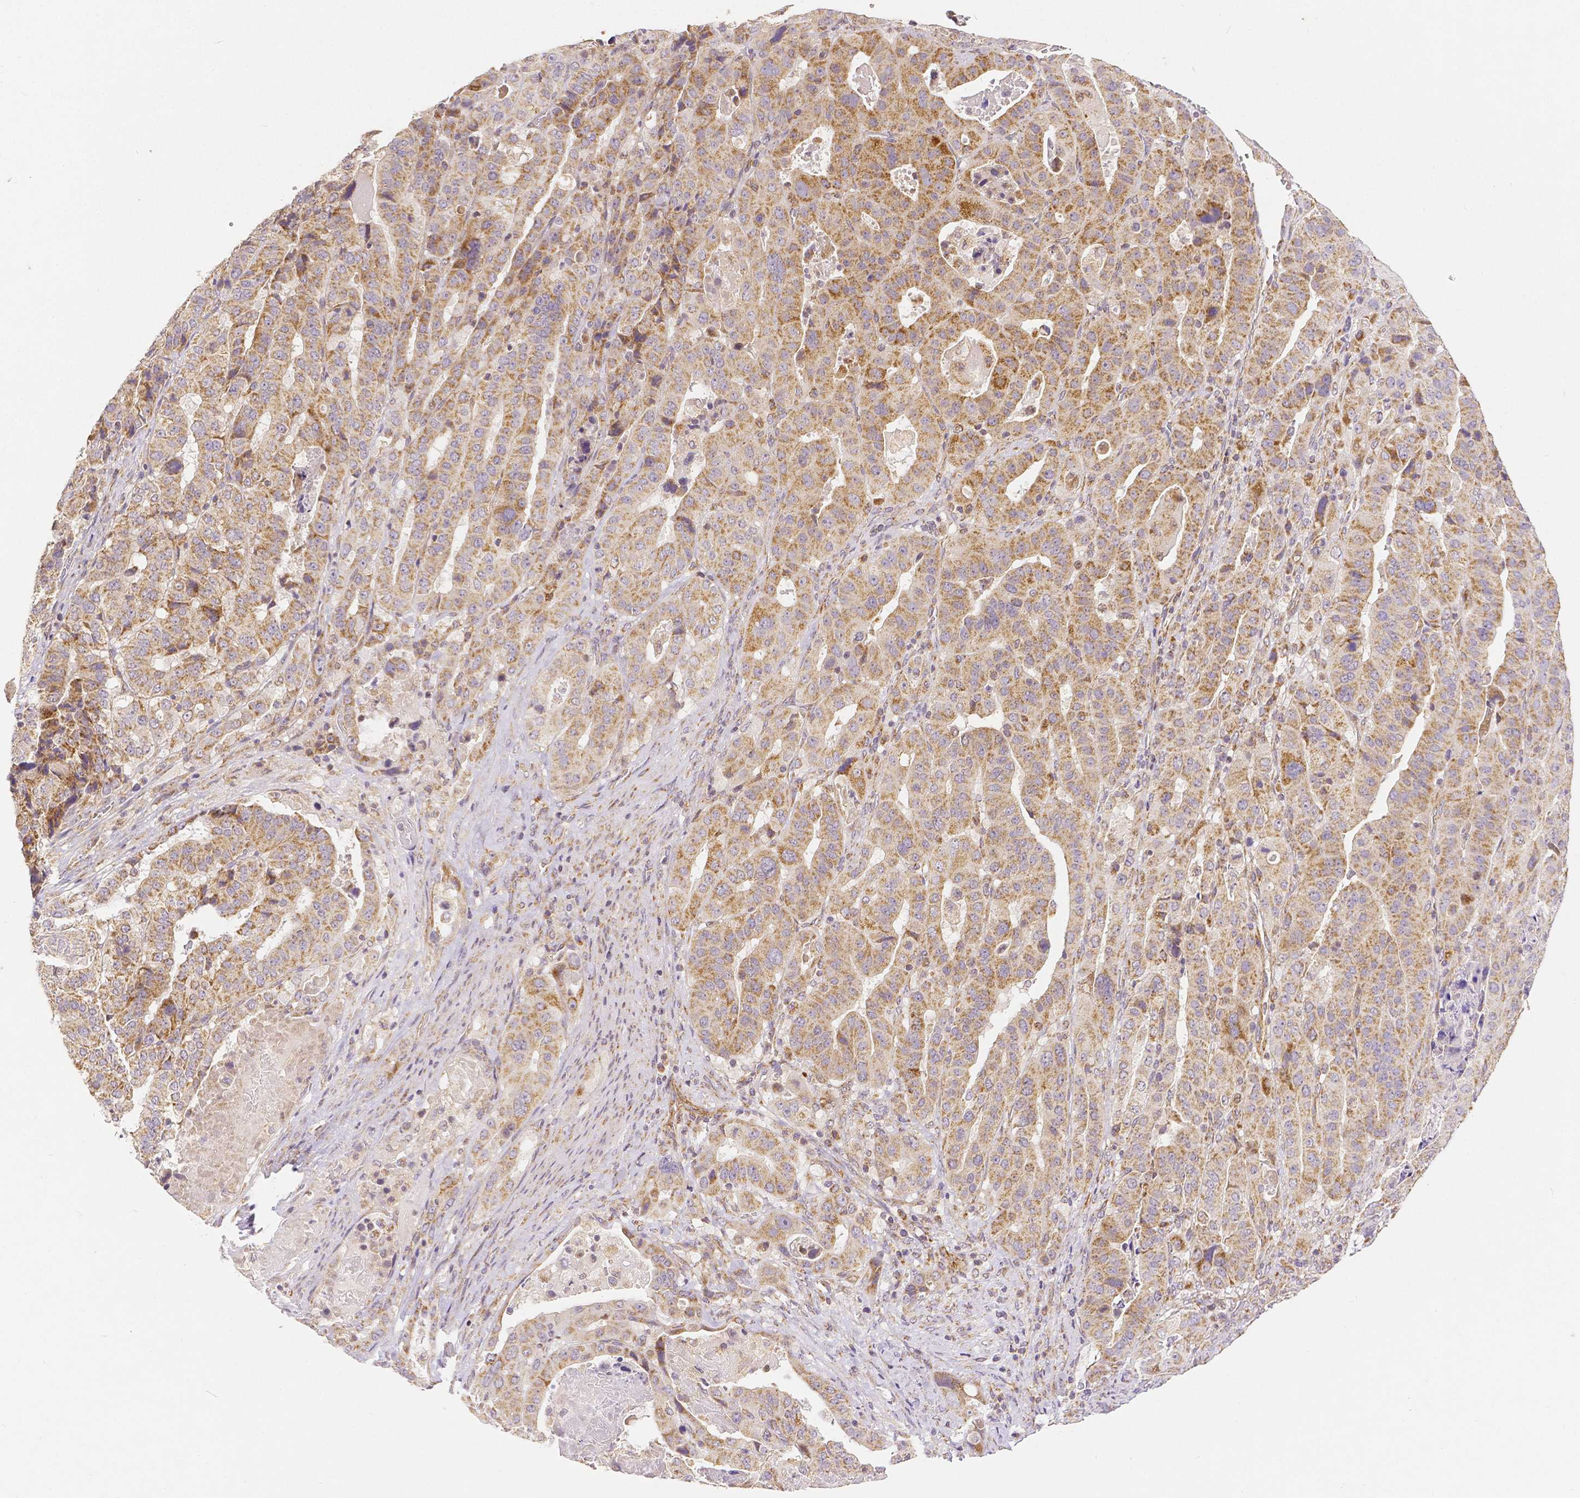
{"staining": {"intensity": "moderate", "quantity": "25%-75%", "location": "cytoplasmic/membranous"}, "tissue": "stomach cancer", "cell_type": "Tumor cells", "image_type": "cancer", "snomed": [{"axis": "morphology", "description": "Adenocarcinoma, NOS"}, {"axis": "topography", "description": "Stomach"}], "caption": "Stomach cancer (adenocarcinoma) was stained to show a protein in brown. There is medium levels of moderate cytoplasmic/membranous staining in about 25%-75% of tumor cells.", "gene": "RHOT1", "patient": {"sex": "male", "age": 48}}